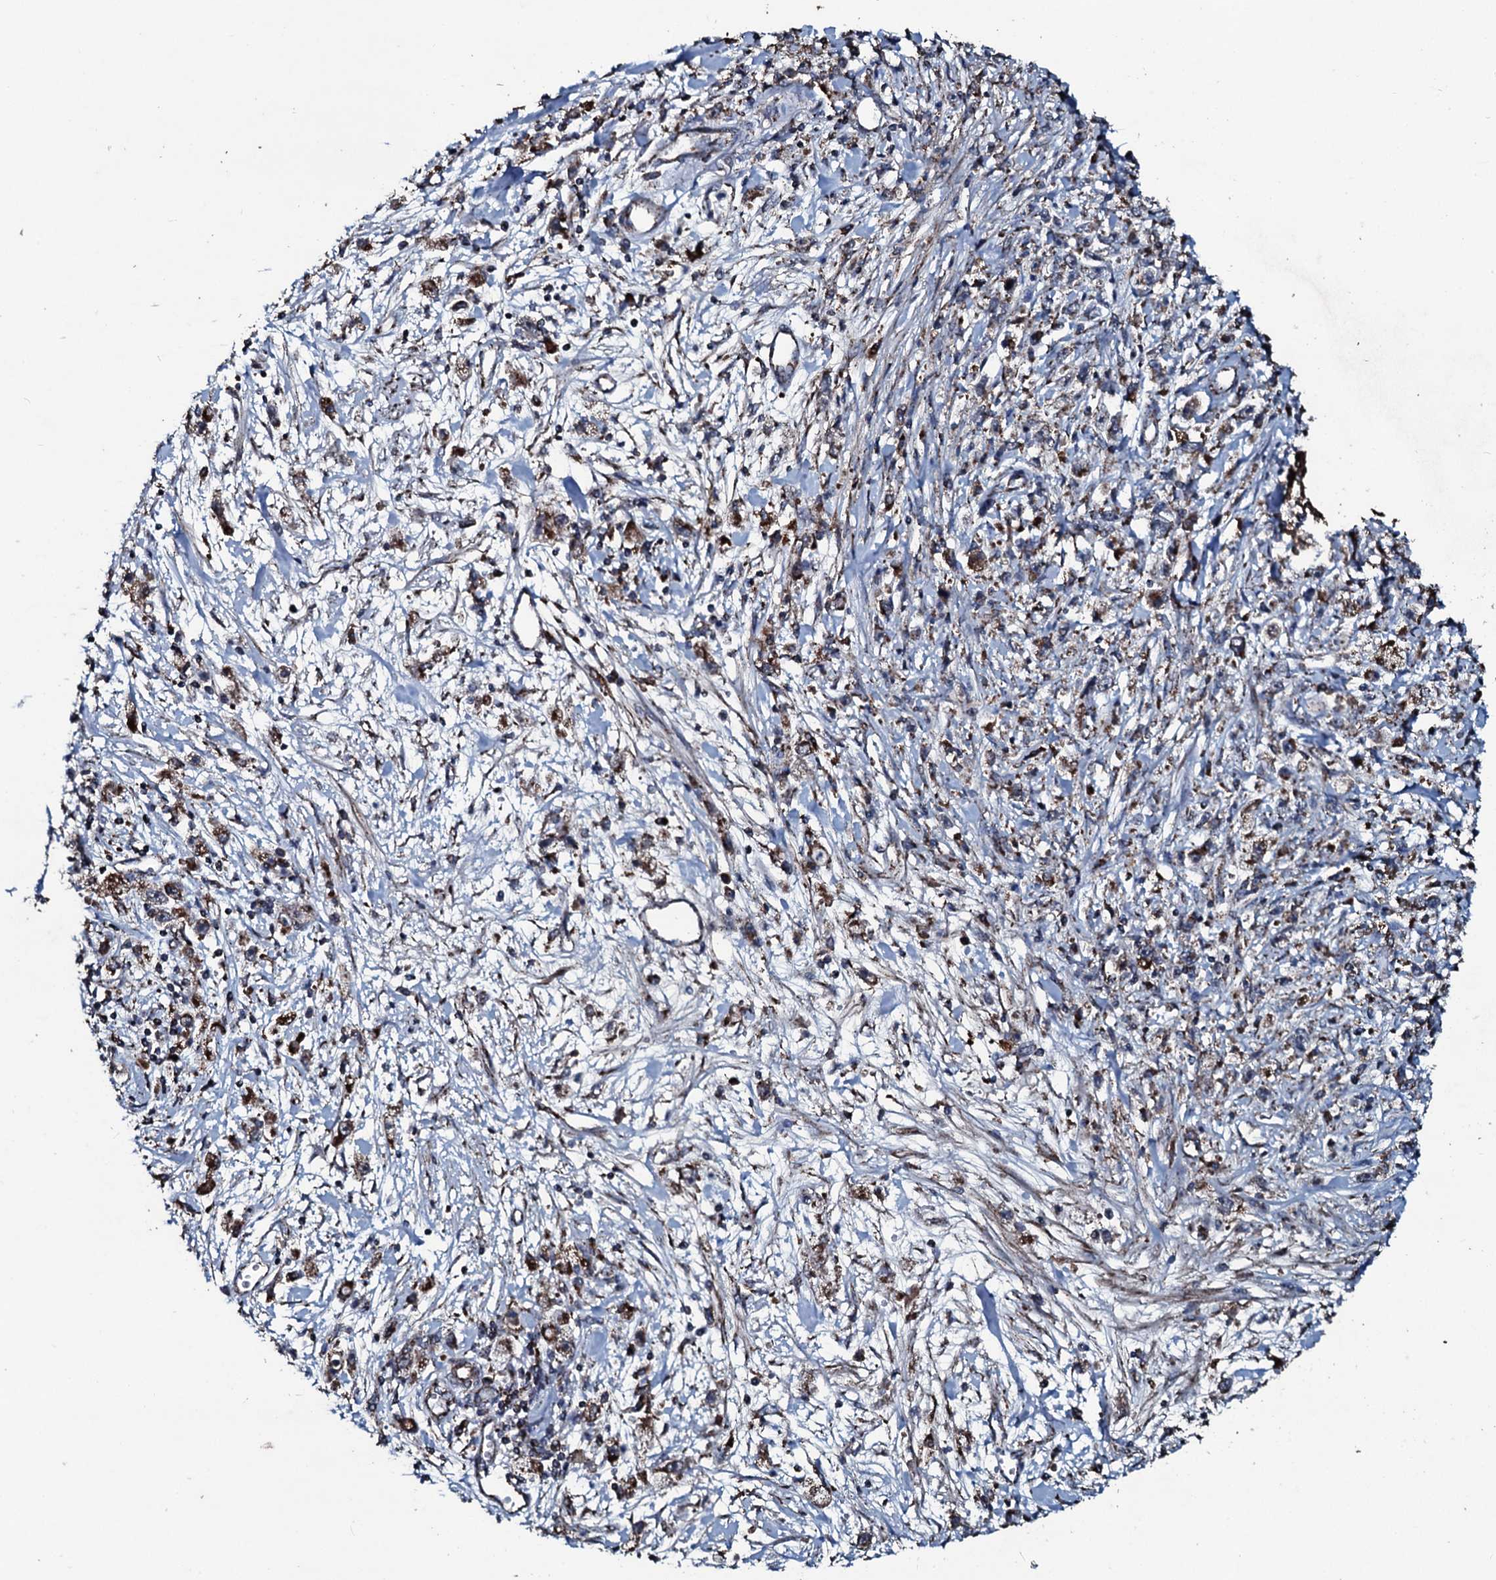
{"staining": {"intensity": "moderate", "quantity": ">75%", "location": "cytoplasmic/membranous"}, "tissue": "stomach cancer", "cell_type": "Tumor cells", "image_type": "cancer", "snomed": [{"axis": "morphology", "description": "Adenocarcinoma, NOS"}, {"axis": "topography", "description": "Stomach"}], "caption": "Immunohistochemical staining of human adenocarcinoma (stomach) displays medium levels of moderate cytoplasmic/membranous expression in approximately >75% of tumor cells.", "gene": "DYNC2I2", "patient": {"sex": "female", "age": 59}}